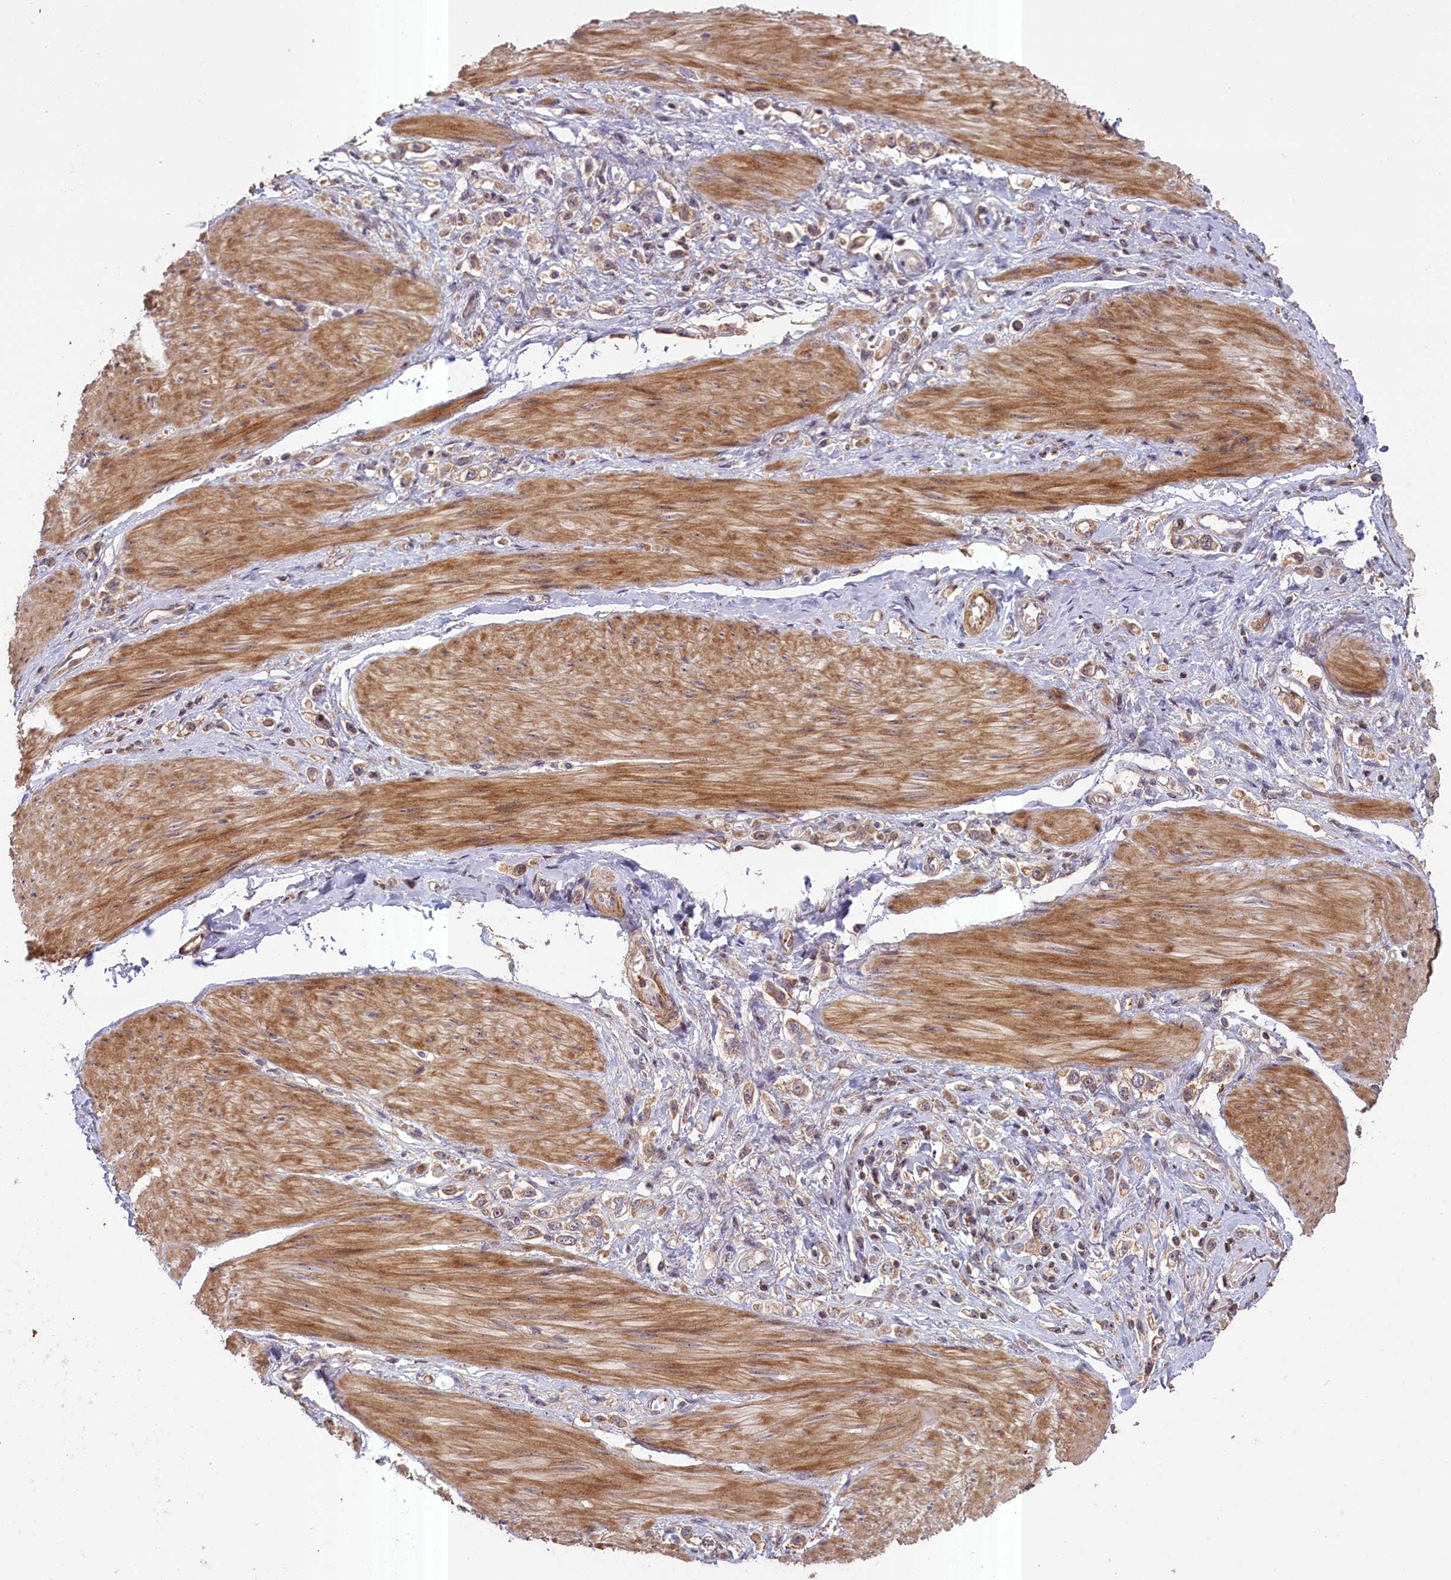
{"staining": {"intensity": "weak", "quantity": ">75%", "location": "cytoplasmic/membranous"}, "tissue": "stomach cancer", "cell_type": "Tumor cells", "image_type": "cancer", "snomed": [{"axis": "morphology", "description": "Adenocarcinoma, NOS"}, {"axis": "topography", "description": "Stomach"}], "caption": "A brown stain labels weak cytoplasmic/membranous expression of a protein in stomach cancer tumor cells.", "gene": "FUZ", "patient": {"sex": "female", "age": 65}}